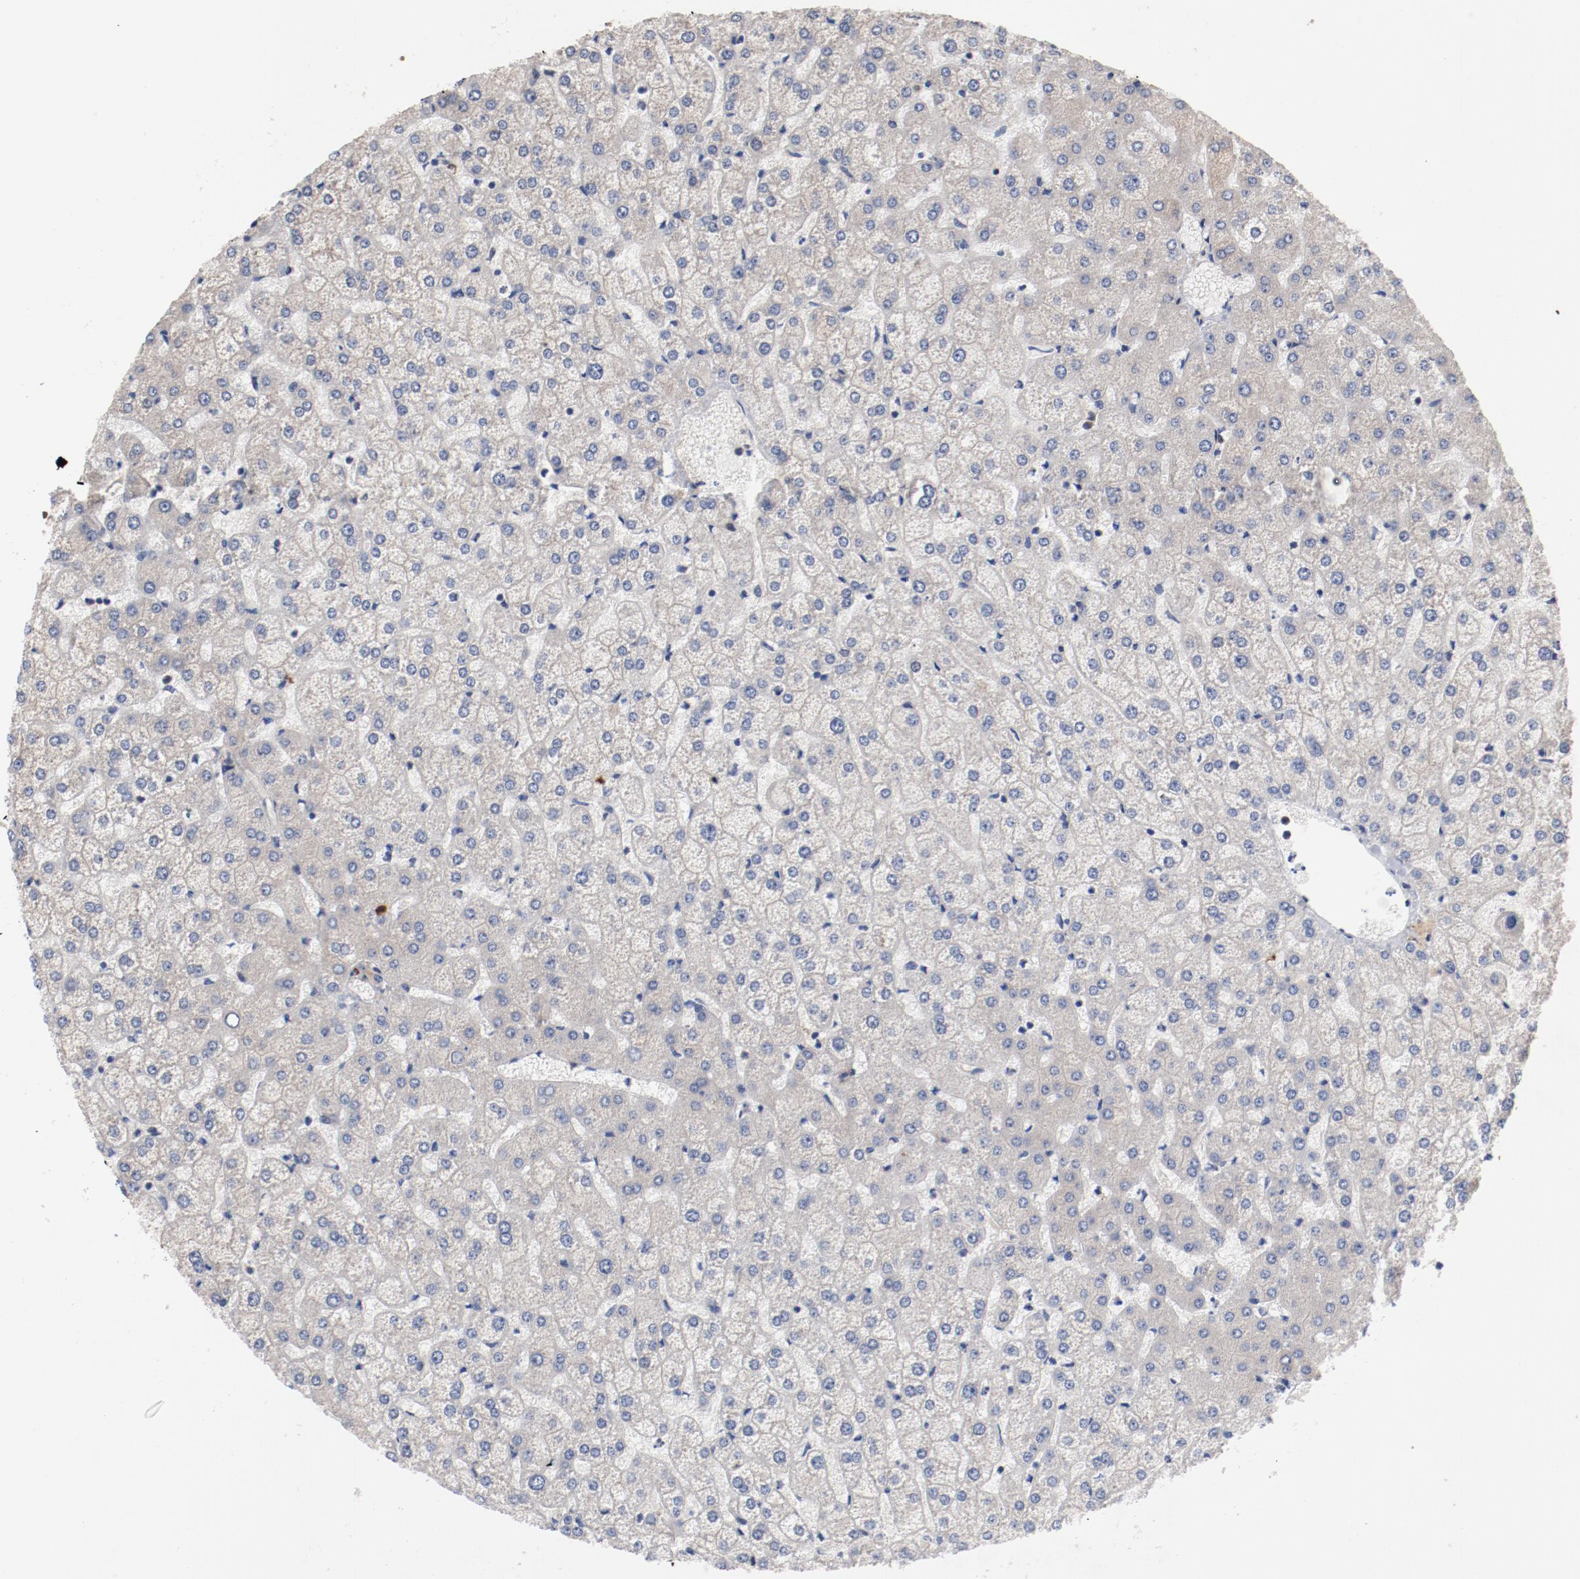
{"staining": {"intensity": "moderate", "quantity": ">75%", "location": "cytoplasmic/membranous"}, "tissue": "liver", "cell_type": "Cholangiocytes", "image_type": "normal", "snomed": [{"axis": "morphology", "description": "Normal tissue, NOS"}, {"axis": "topography", "description": "Liver"}], "caption": "The immunohistochemical stain shows moderate cytoplasmic/membranous expression in cholangiocytes of benign liver.", "gene": "PITPNM2", "patient": {"sex": "female", "age": 32}}